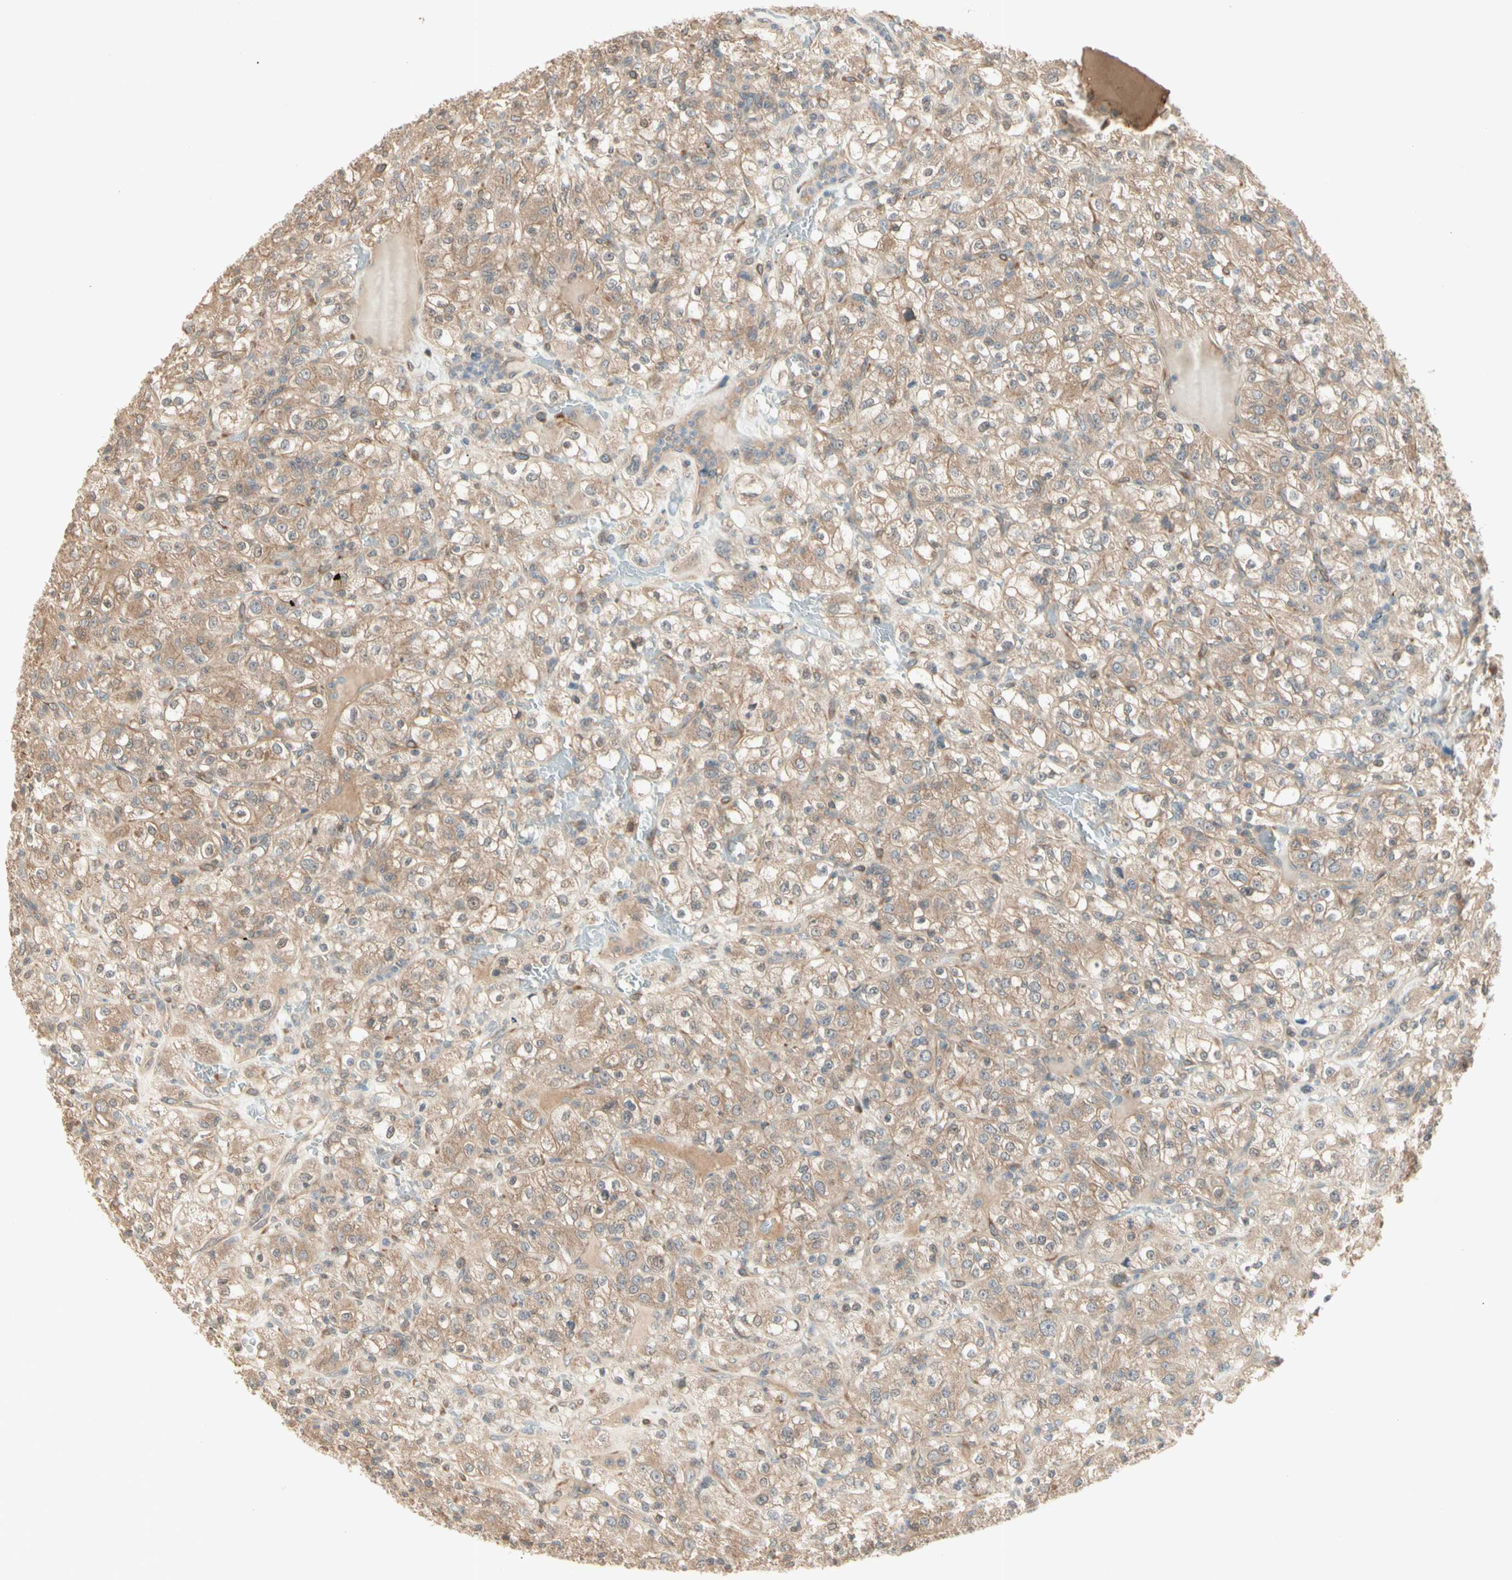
{"staining": {"intensity": "weak", "quantity": ">75%", "location": "cytoplasmic/membranous"}, "tissue": "renal cancer", "cell_type": "Tumor cells", "image_type": "cancer", "snomed": [{"axis": "morphology", "description": "Normal tissue, NOS"}, {"axis": "morphology", "description": "Adenocarcinoma, NOS"}, {"axis": "topography", "description": "Kidney"}], "caption": "Immunohistochemical staining of adenocarcinoma (renal) displays low levels of weak cytoplasmic/membranous expression in about >75% of tumor cells.", "gene": "IRAG1", "patient": {"sex": "female", "age": 72}}